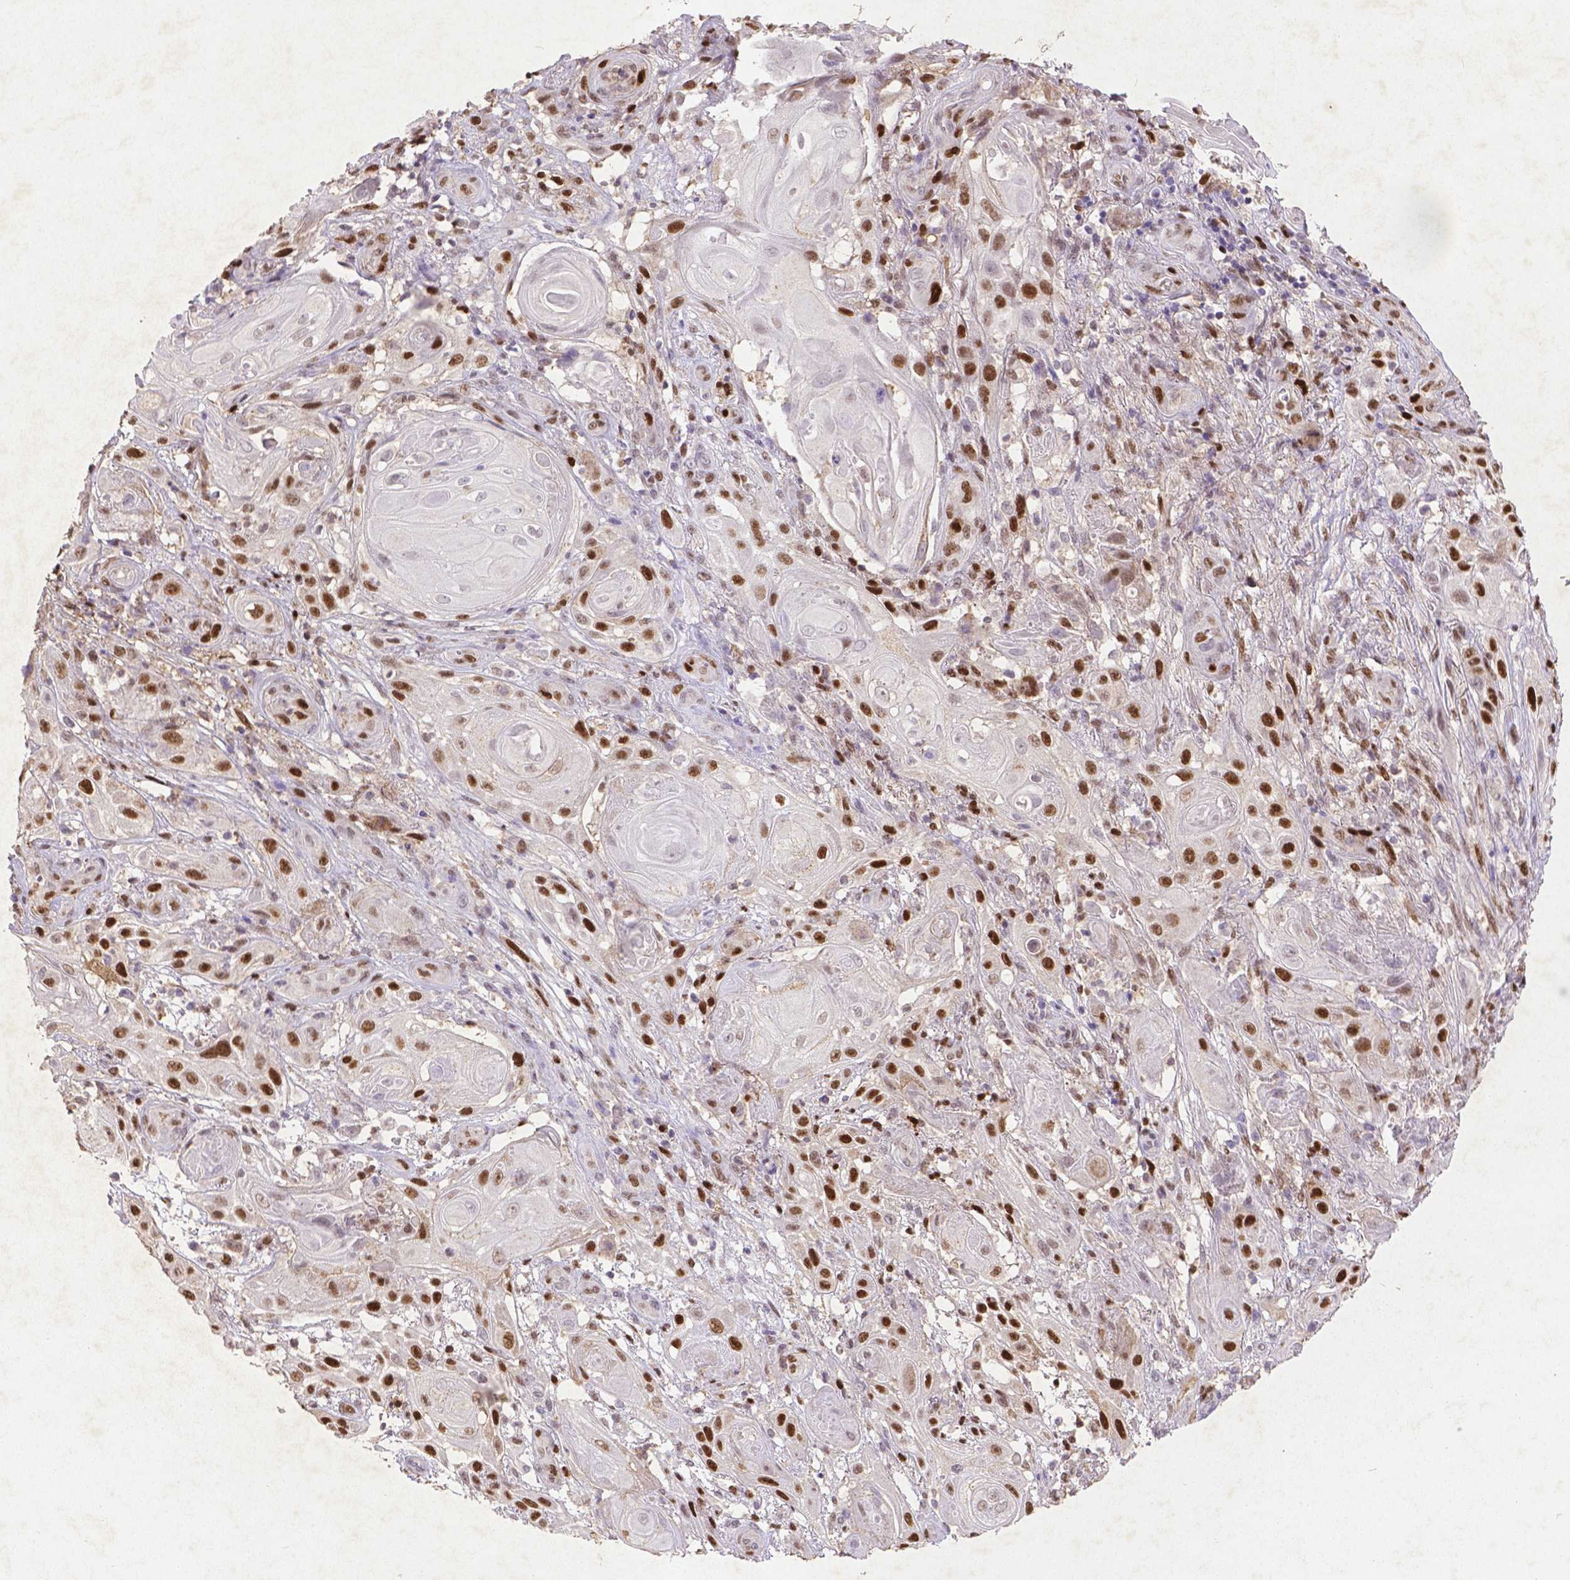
{"staining": {"intensity": "strong", "quantity": ">75%", "location": "cytoplasmic/membranous"}, "tissue": "skin cancer", "cell_type": "Tumor cells", "image_type": "cancer", "snomed": [{"axis": "morphology", "description": "Squamous cell carcinoma, NOS"}, {"axis": "topography", "description": "Skin"}], "caption": "A micrograph of human skin squamous cell carcinoma stained for a protein reveals strong cytoplasmic/membranous brown staining in tumor cells. (IHC, brightfield microscopy, high magnification).", "gene": "CDKN1A", "patient": {"sex": "male", "age": 62}}